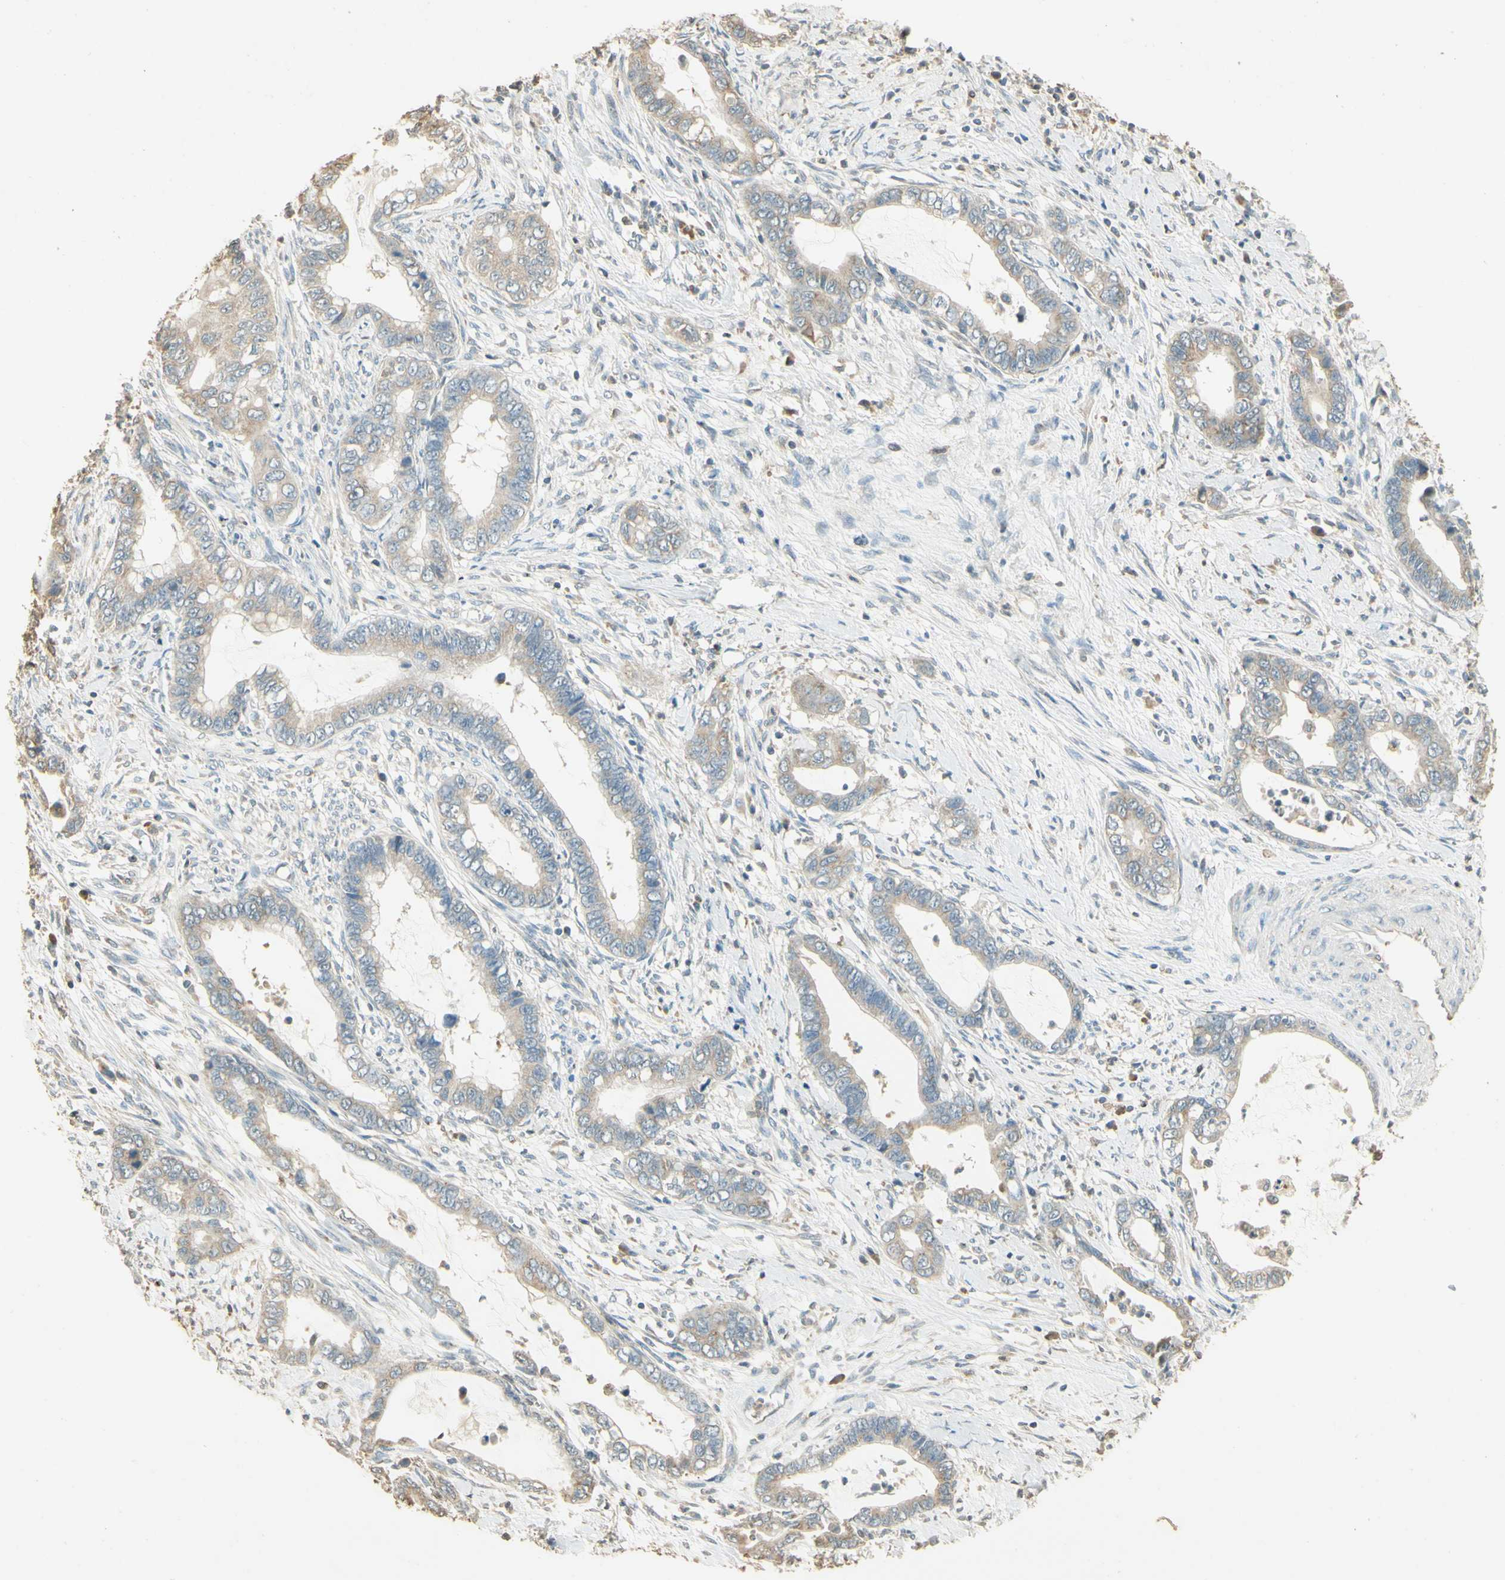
{"staining": {"intensity": "weak", "quantity": "25%-75%", "location": "cytoplasmic/membranous"}, "tissue": "cervical cancer", "cell_type": "Tumor cells", "image_type": "cancer", "snomed": [{"axis": "morphology", "description": "Adenocarcinoma, NOS"}, {"axis": "topography", "description": "Cervix"}], "caption": "This is an image of IHC staining of cervical cancer, which shows weak positivity in the cytoplasmic/membranous of tumor cells.", "gene": "UXS1", "patient": {"sex": "female", "age": 44}}